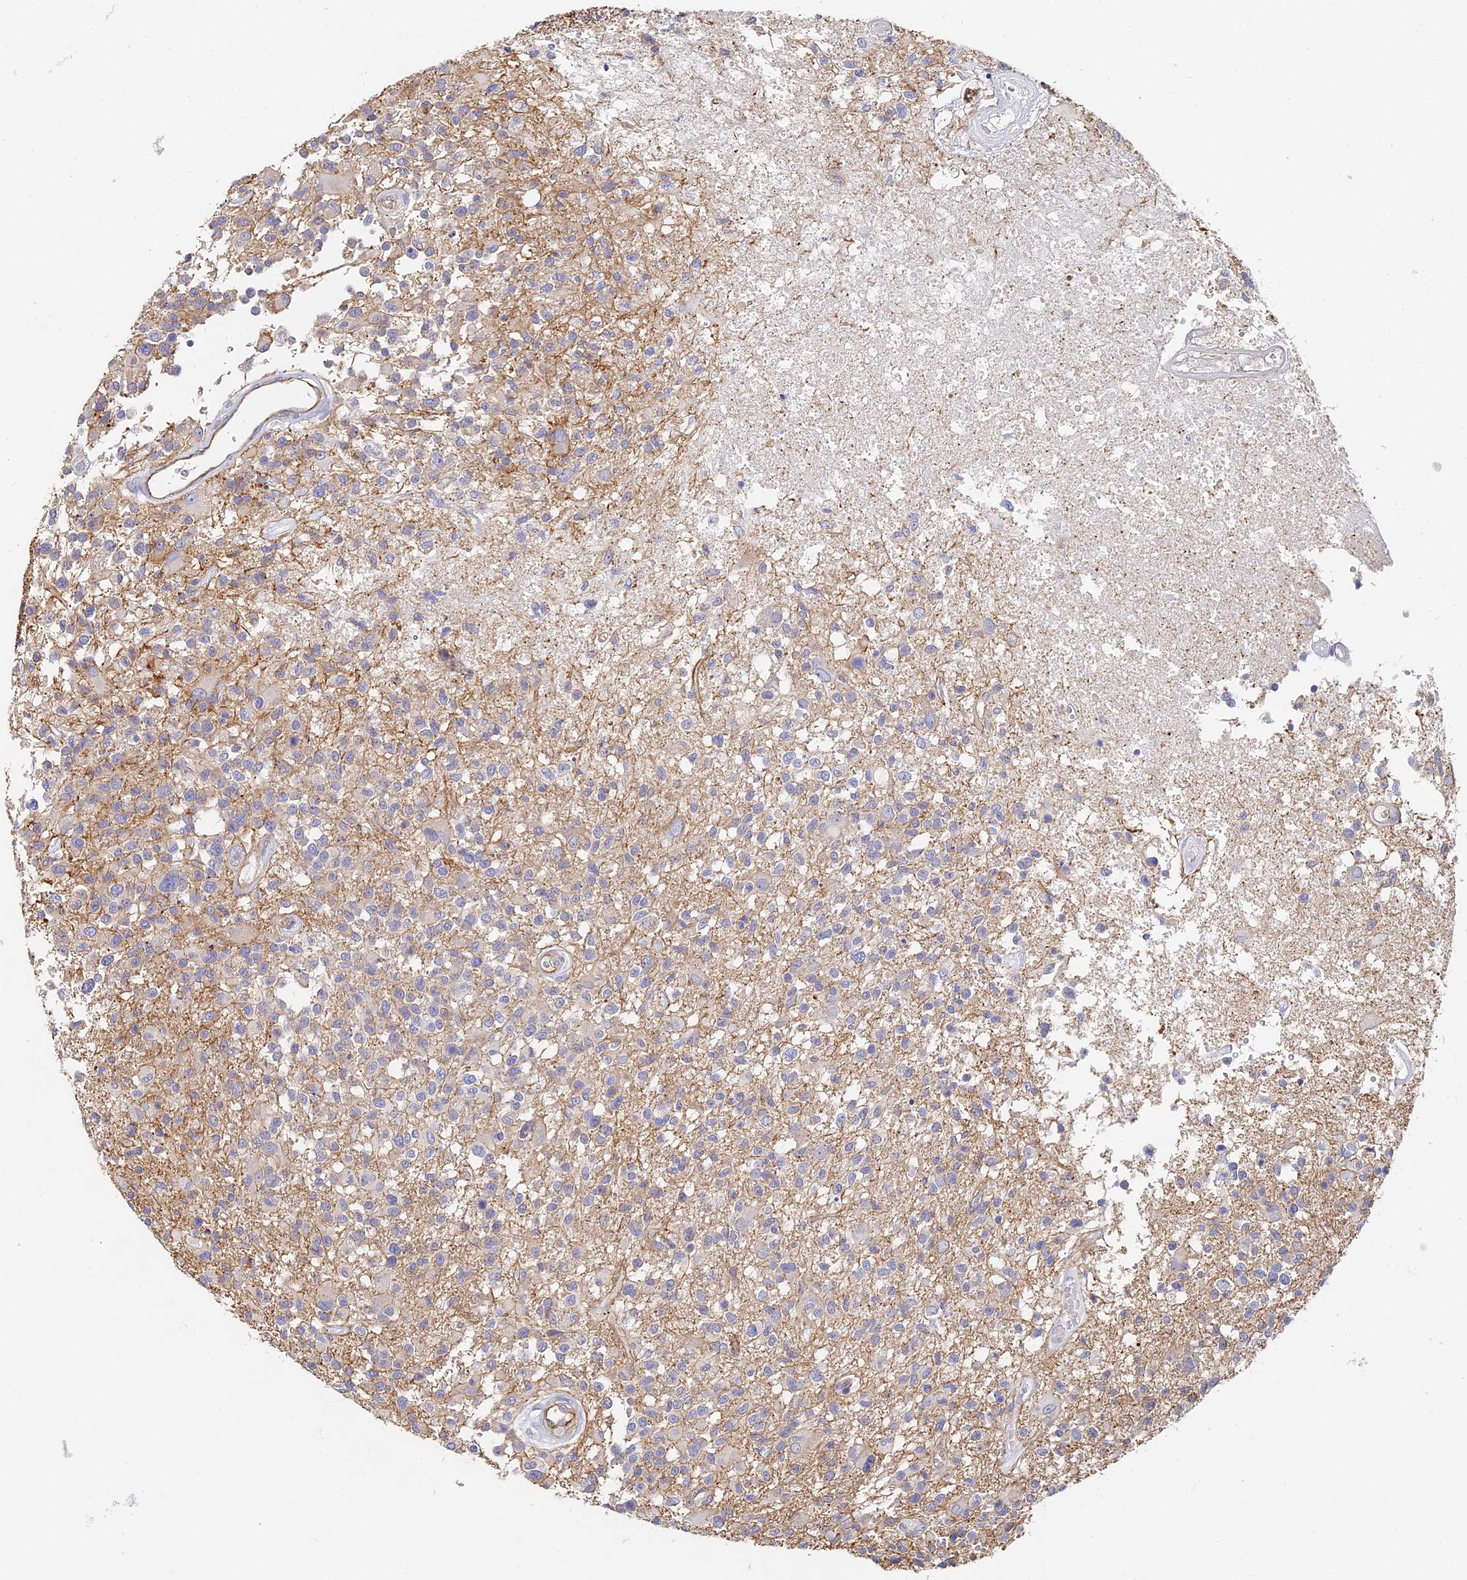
{"staining": {"intensity": "negative", "quantity": "none", "location": "none"}, "tissue": "glioma", "cell_type": "Tumor cells", "image_type": "cancer", "snomed": [{"axis": "morphology", "description": "Glioma, malignant, High grade"}, {"axis": "morphology", "description": "Glioblastoma, NOS"}, {"axis": "topography", "description": "Brain"}], "caption": "IHC micrograph of neoplastic tissue: glioma stained with DAB shows no significant protein staining in tumor cells. (Immunohistochemistry (ihc), brightfield microscopy, high magnification).", "gene": "CCDC30", "patient": {"sex": "male", "age": 60}}